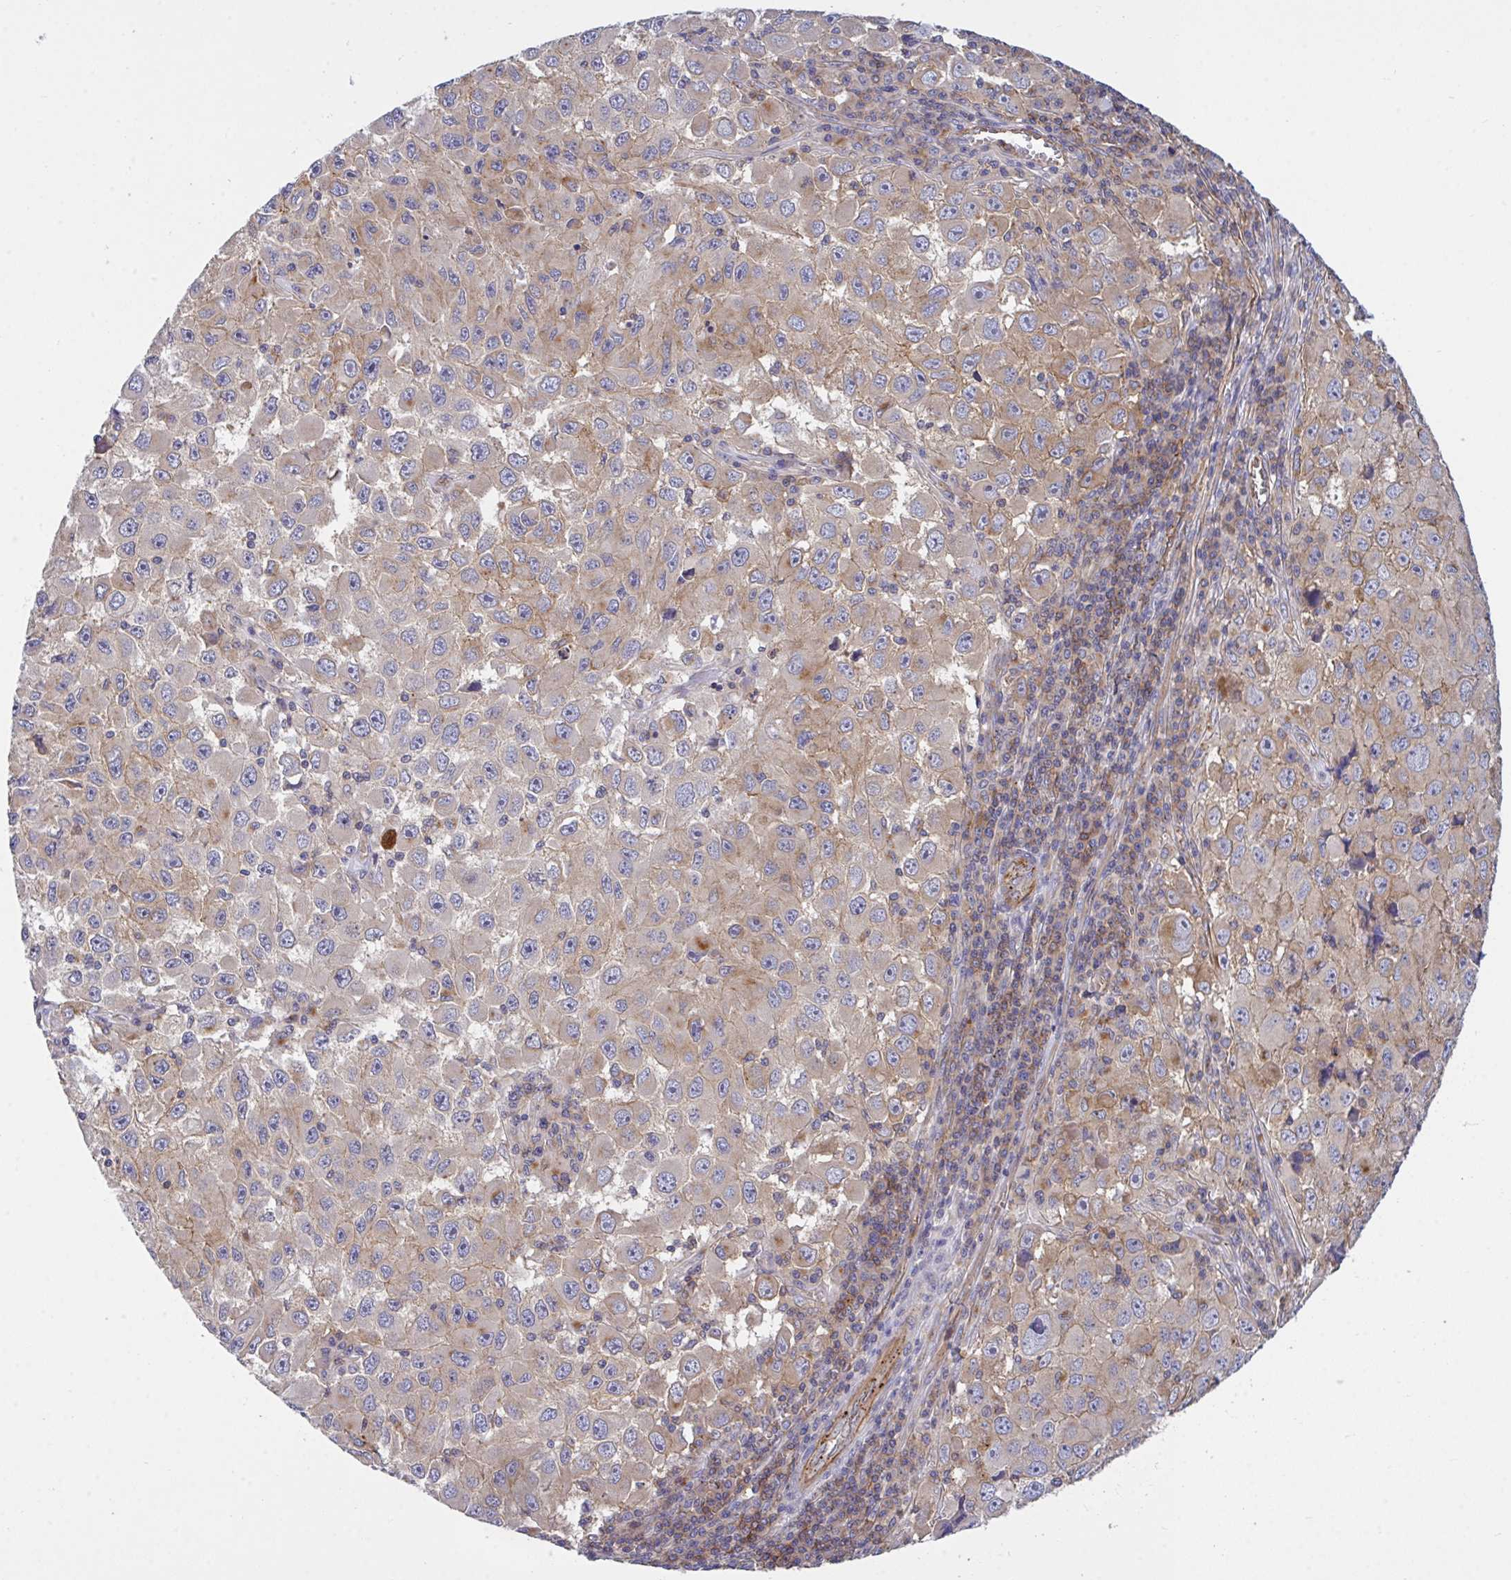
{"staining": {"intensity": "moderate", "quantity": "<25%", "location": "cytoplasmic/membranous"}, "tissue": "melanoma", "cell_type": "Tumor cells", "image_type": "cancer", "snomed": [{"axis": "morphology", "description": "Malignant melanoma, Metastatic site"}, {"axis": "topography", "description": "Lymph node"}], "caption": "This is an image of IHC staining of malignant melanoma (metastatic site), which shows moderate staining in the cytoplasmic/membranous of tumor cells.", "gene": "C4orf36", "patient": {"sex": "female", "age": 67}}